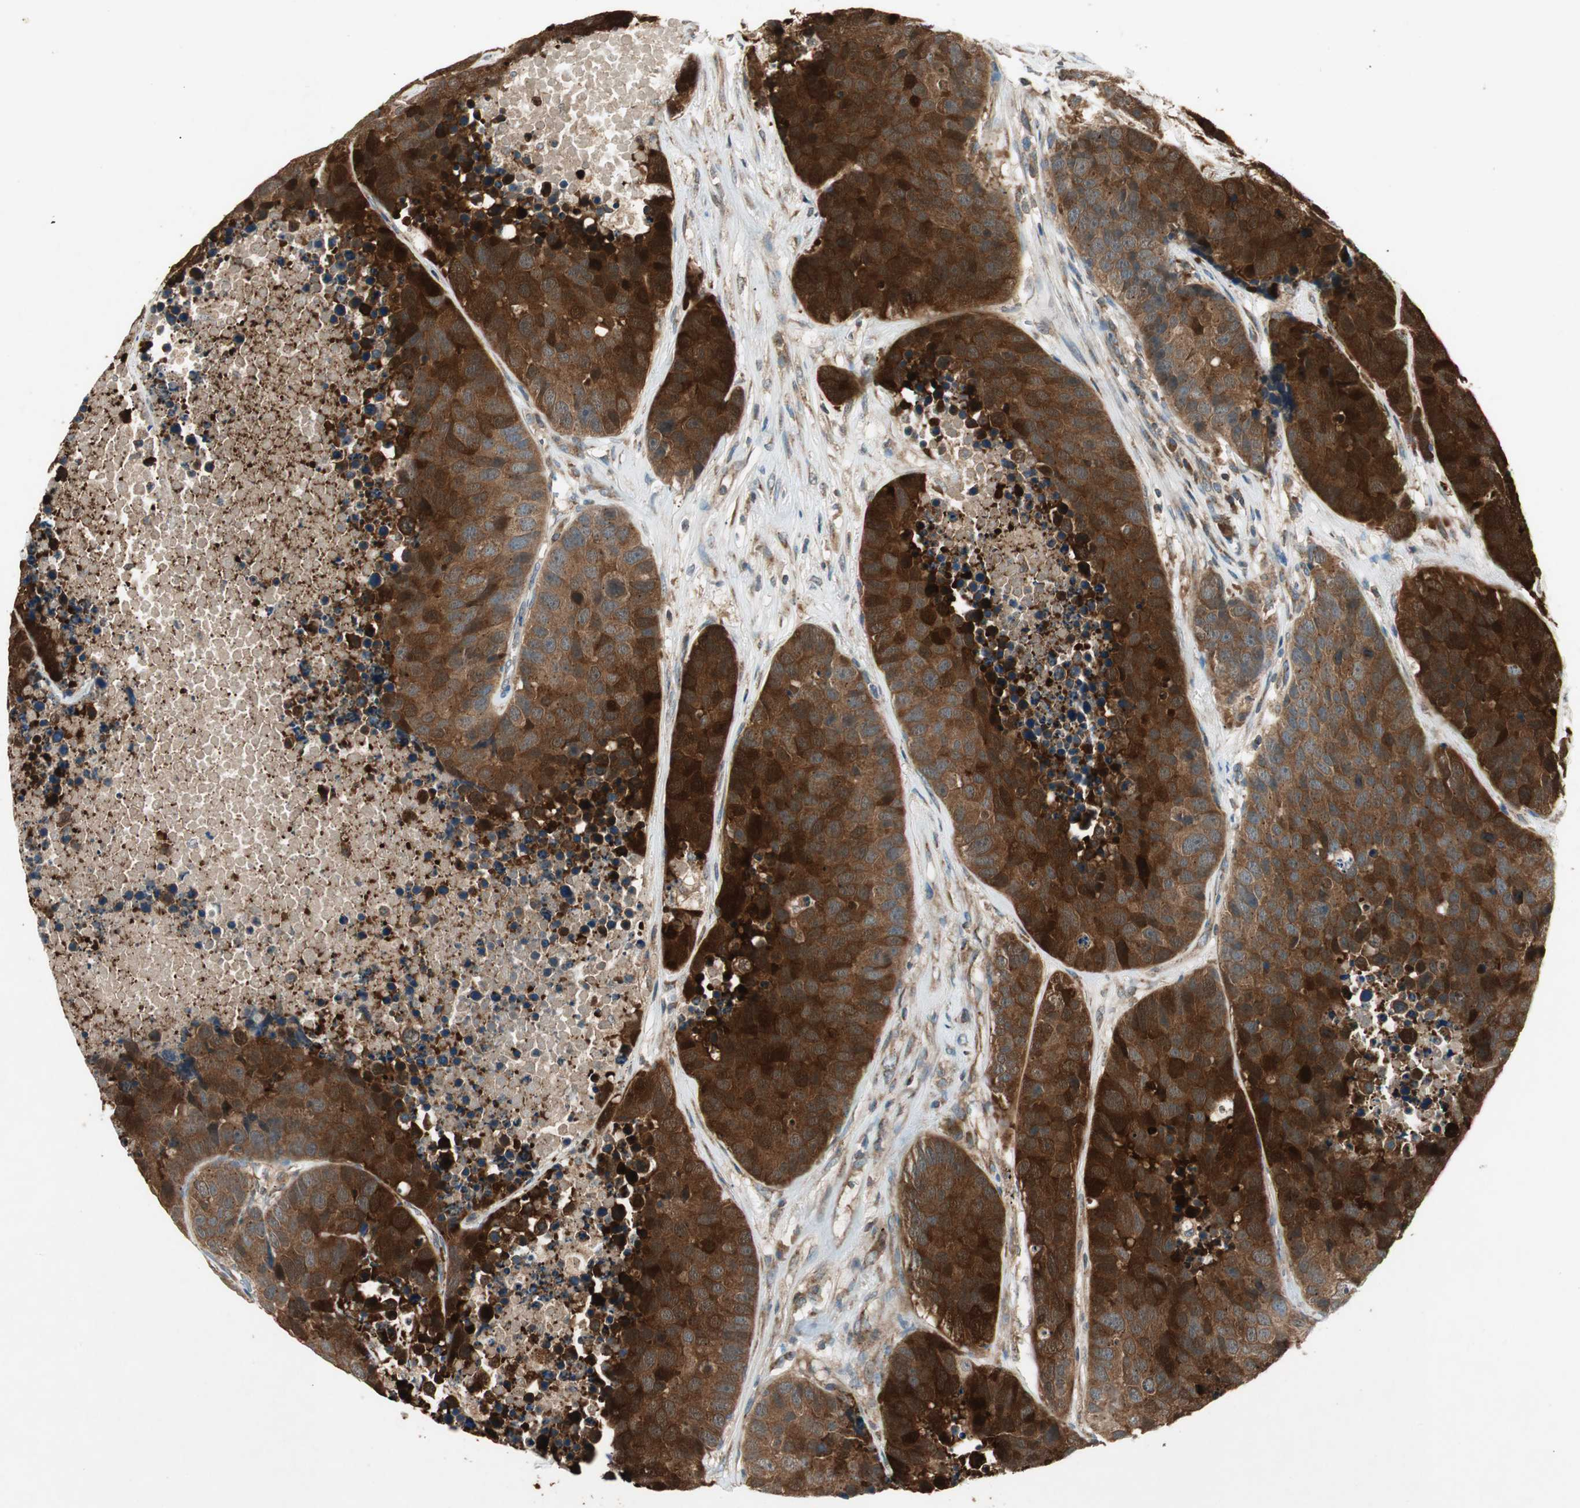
{"staining": {"intensity": "strong", "quantity": ">75%", "location": "cytoplasmic/membranous"}, "tissue": "carcinoid", "cell_type": "Tumor cells", "image_type": "cancer", "snomed": [{"axis": "morphology", "description": "Carcinoid, malignant, NOS"}, {"axis": "topography", "description": "Lung"}], "caption": "Strong cytoplasmic/membranous protein positivity is appreciated in about >75% of tumor cells in carcinoid. (DAB IHC, brown staining for protein, blue staining for nuclei).", "gene": "CHADL", "patient": {"sex": "male", "age": 60}}